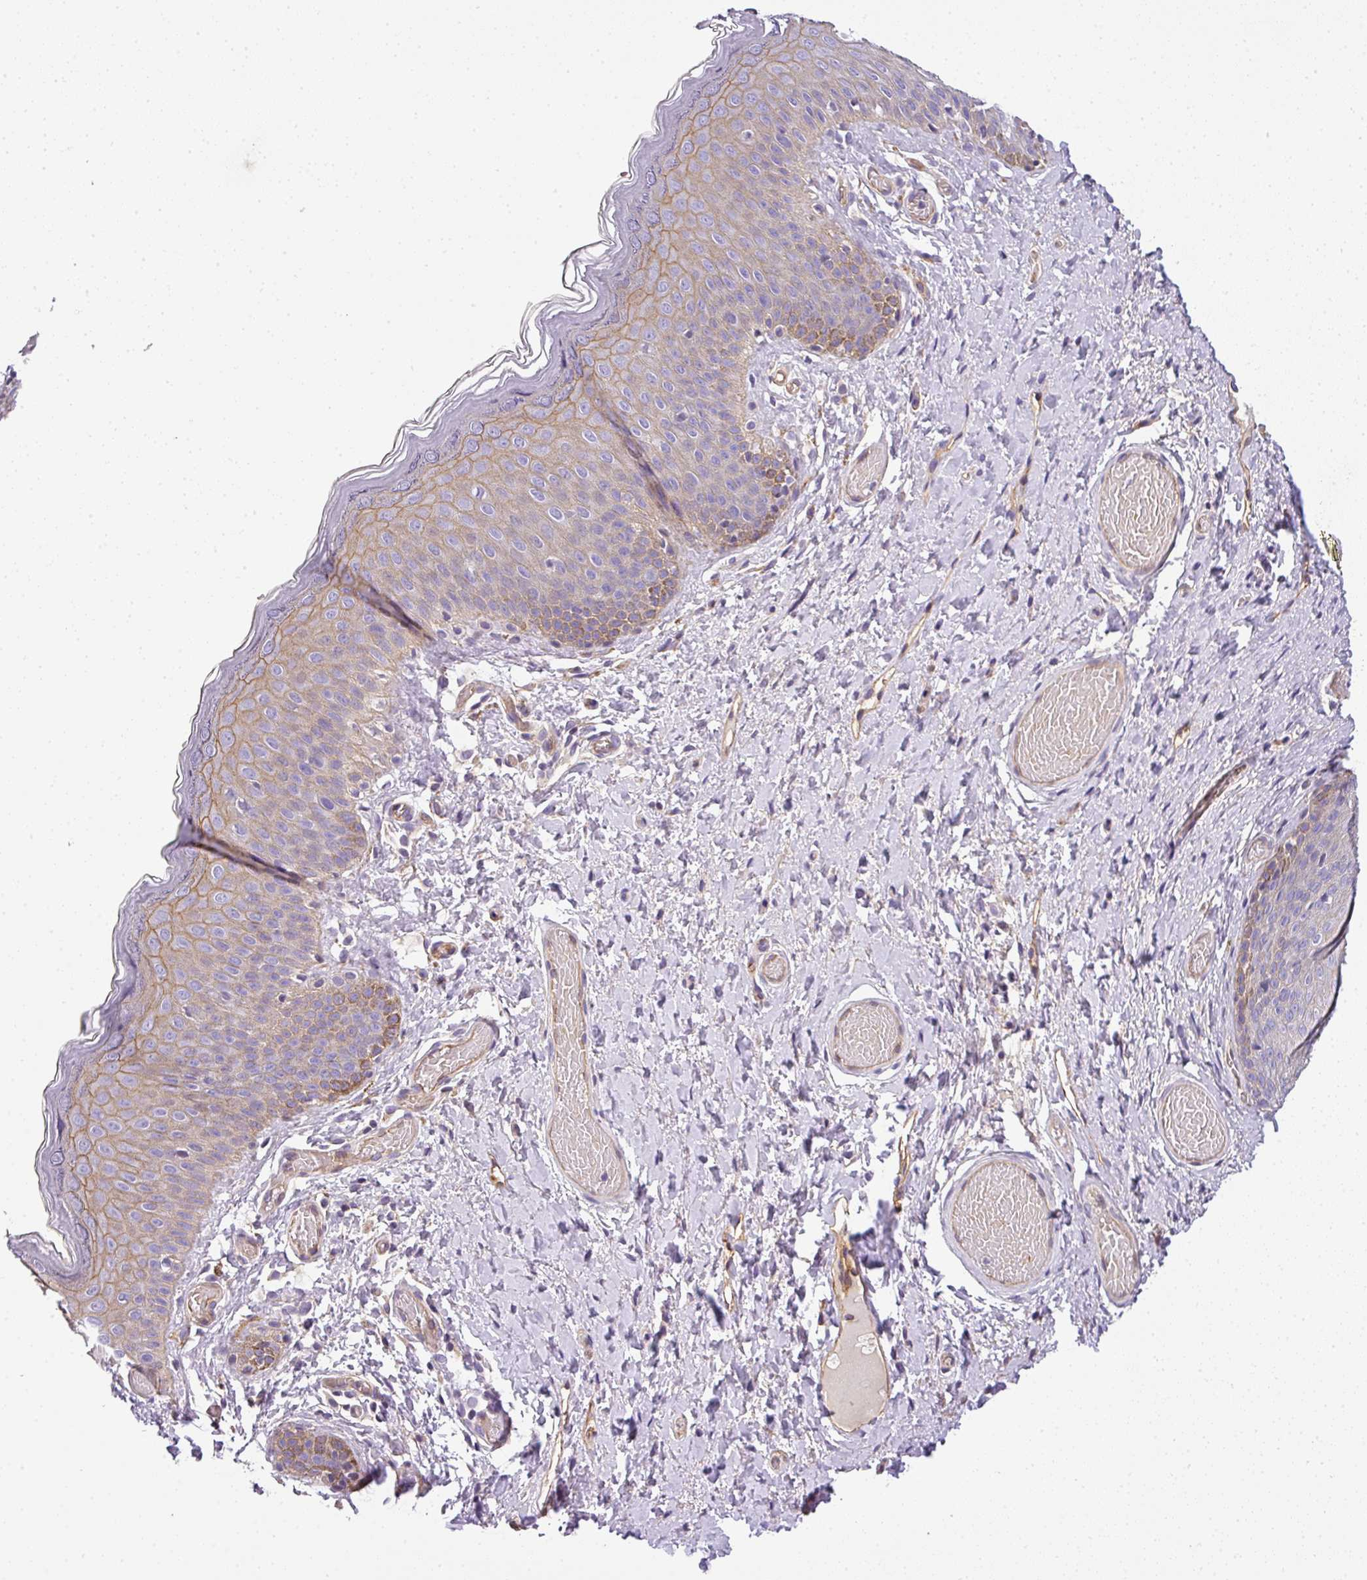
{"staining": {"intensity": "weak", "quantity": "<25%", "location": "cytoplasmic/membranous"}, "tissue": "skin", "cell_type": "Epidermal cells", "image_type": "normal", "snomed": [{"axis": "morphology", "description": "Normal tissue, NOS"}, {"axis": "topography", "description": "Anal"}], "caption": "An immunohistochemistry (IHC) photomicrograph of unremarkable skin is shown. There is no staining in epidermal cells of skin.", "gene": "OR11H4", "patient": {"sex": "female", "age": 40}}